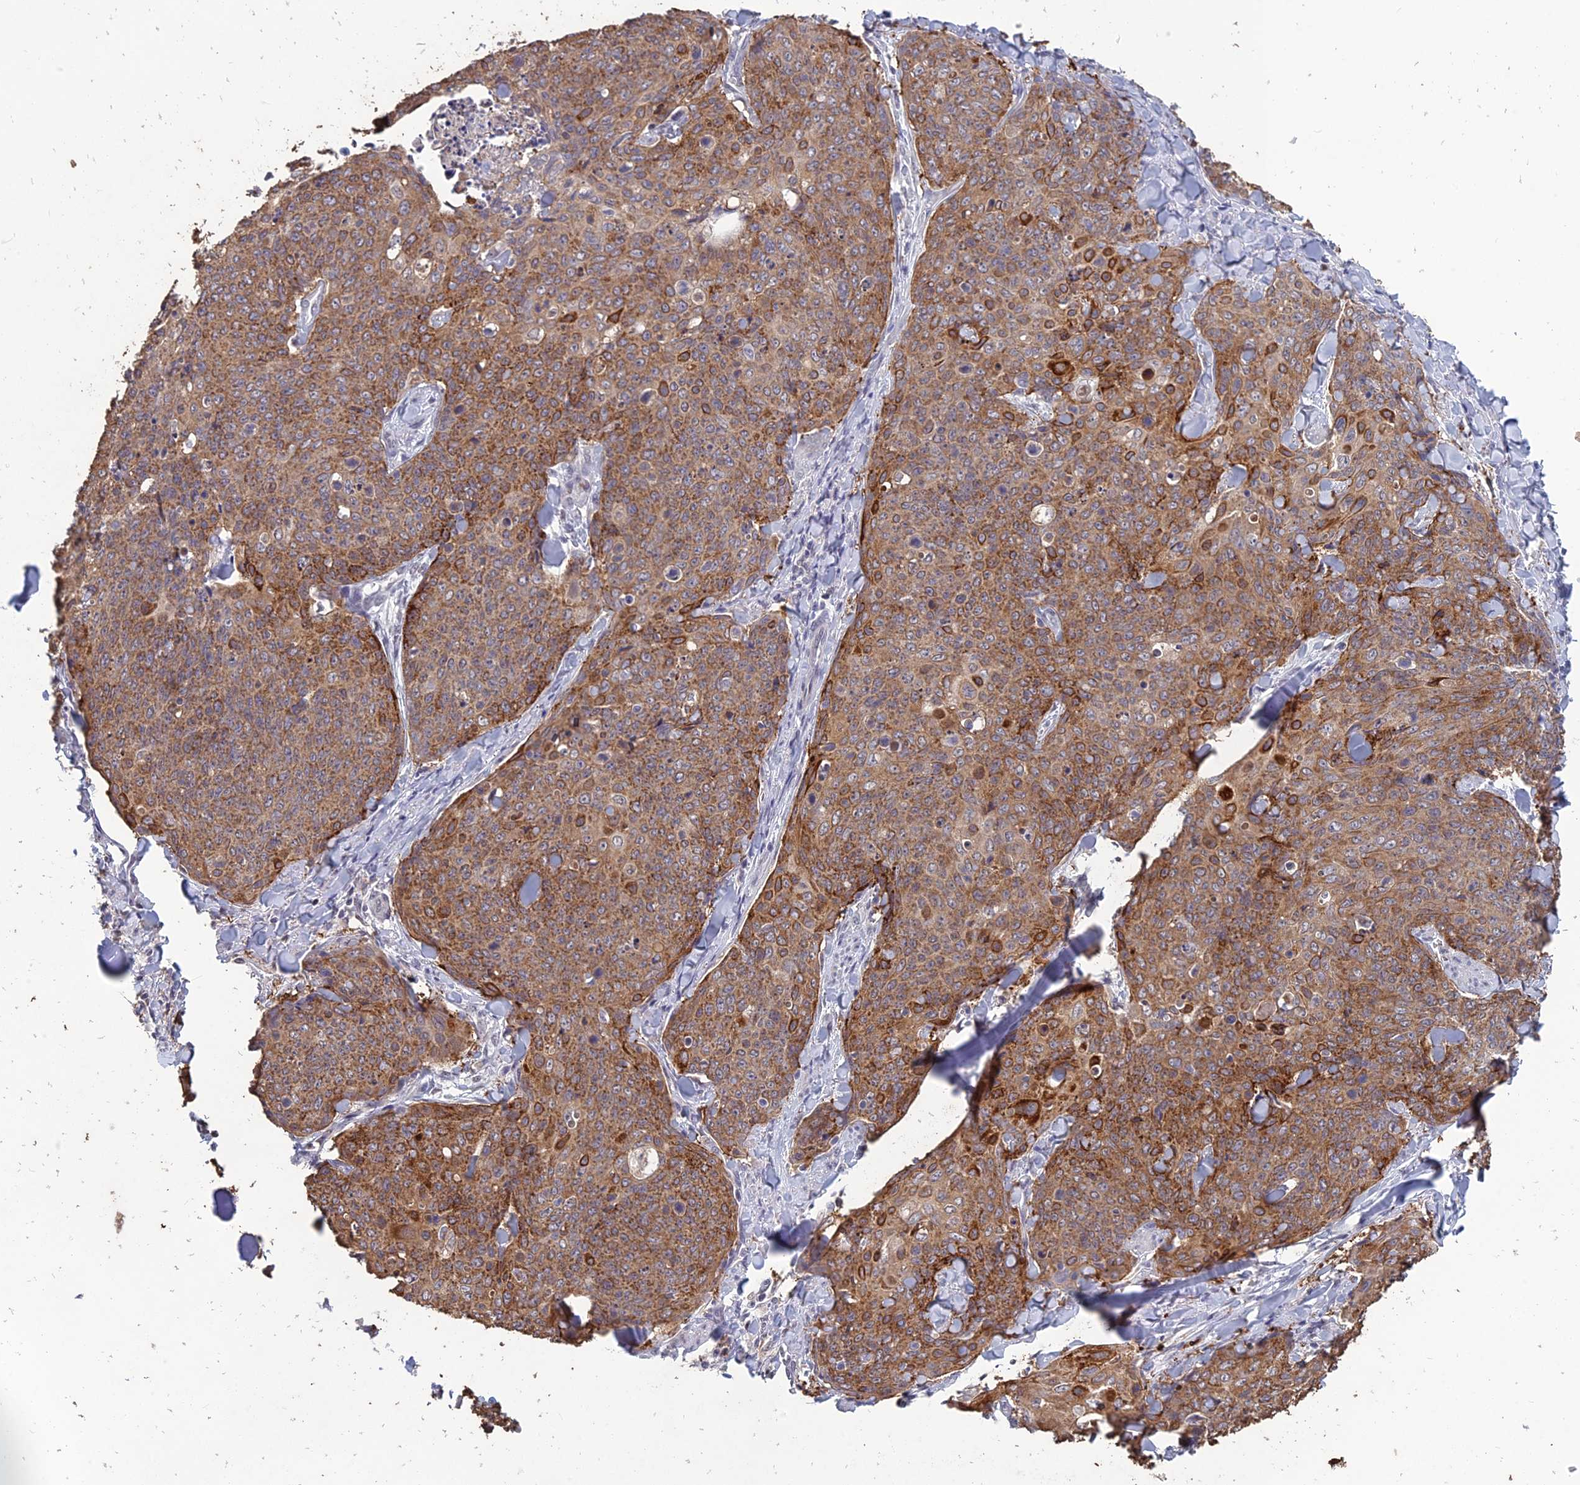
{"staining": {"intensity": "moderate", "quantity": ">75%", "location": "cytoplasmic/membranous"}, "tissue": "skin cancer", "cell_type": "Tumor cells", "image_type": "cancer", "snomed": [{"axis": "morphology", "description": "Squamous cell carcinoma, NOS"}, {"axis": "topography", "description": "Skin"}, {"axis": "topography", "description": "Vulva"}], "caption": "Immunohistochemical staining of human squamous cell carcinoma (skin) reveals moderate cytoplasmic/membranous protein positivity in approximately >75% of tumor cells. (Brightfield microscopy of DAB IHC at high magnification).", "gene": "MT-CO3", "patient": {"sex": "female", "age": 85}}